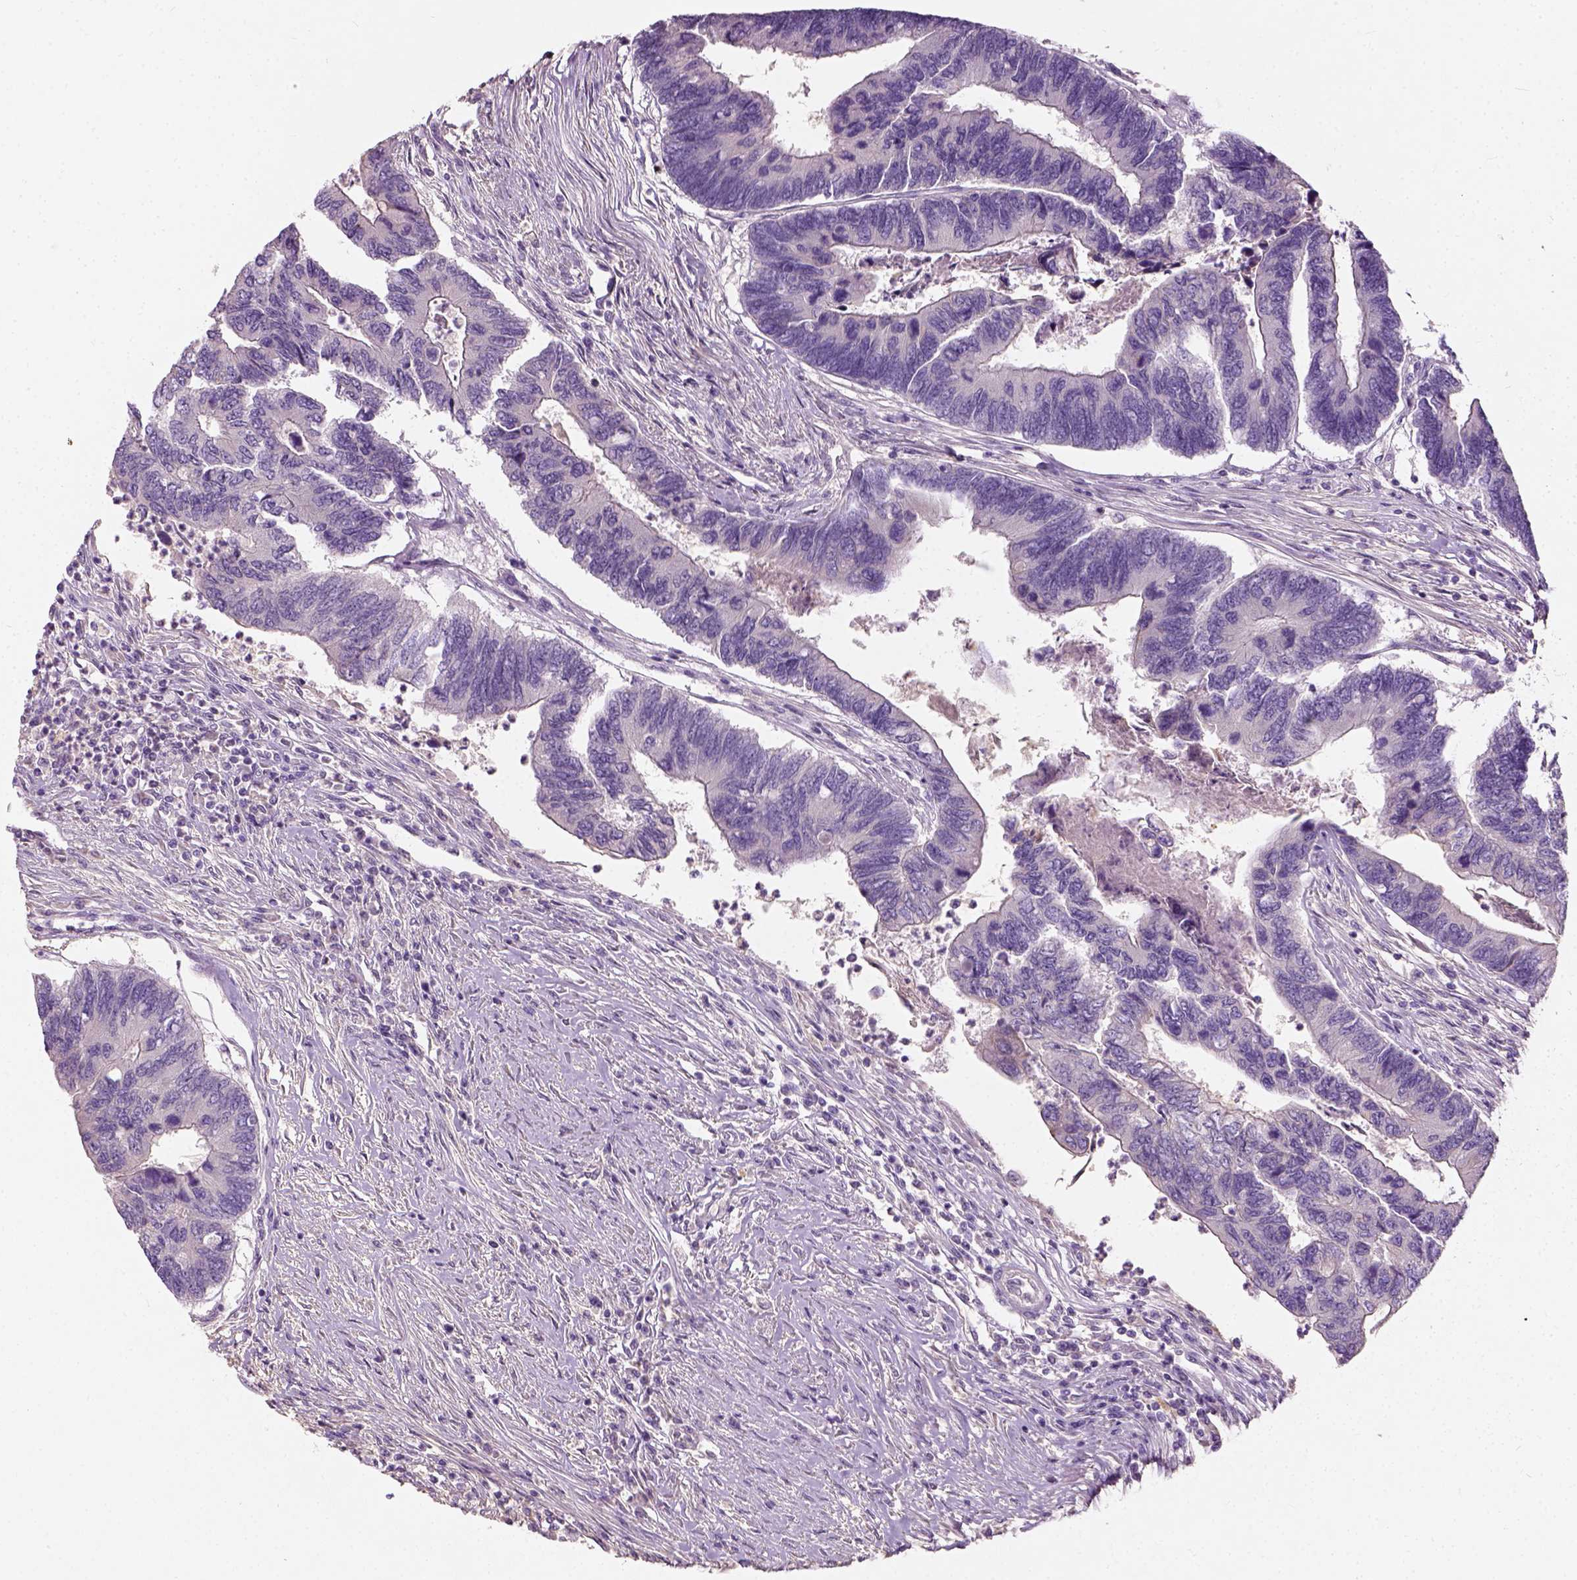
{"staining": {"intensity": "negative", "quantity": "none", "location": "none"}, "tissue": "colorectal cancer", "cell_type": "Tumor cells", "image_type": "cancer", "snomed": [{"axis": "morphology", "description": "Adenocarcinoma, NOS"}, {"axis": "topography", "description": "Colon"}], "caption": "Histopathology image shows no protein expression in tumor cells of colorectal cancer (adenocarcinoma) tissue. (DAB (3,3'-diaminobenzidine) immunohistochemistry visualized using brightfield microscopy, high magnification).", "gene": "DHCR24", "patient": {"sex": "female", "age": 67}}